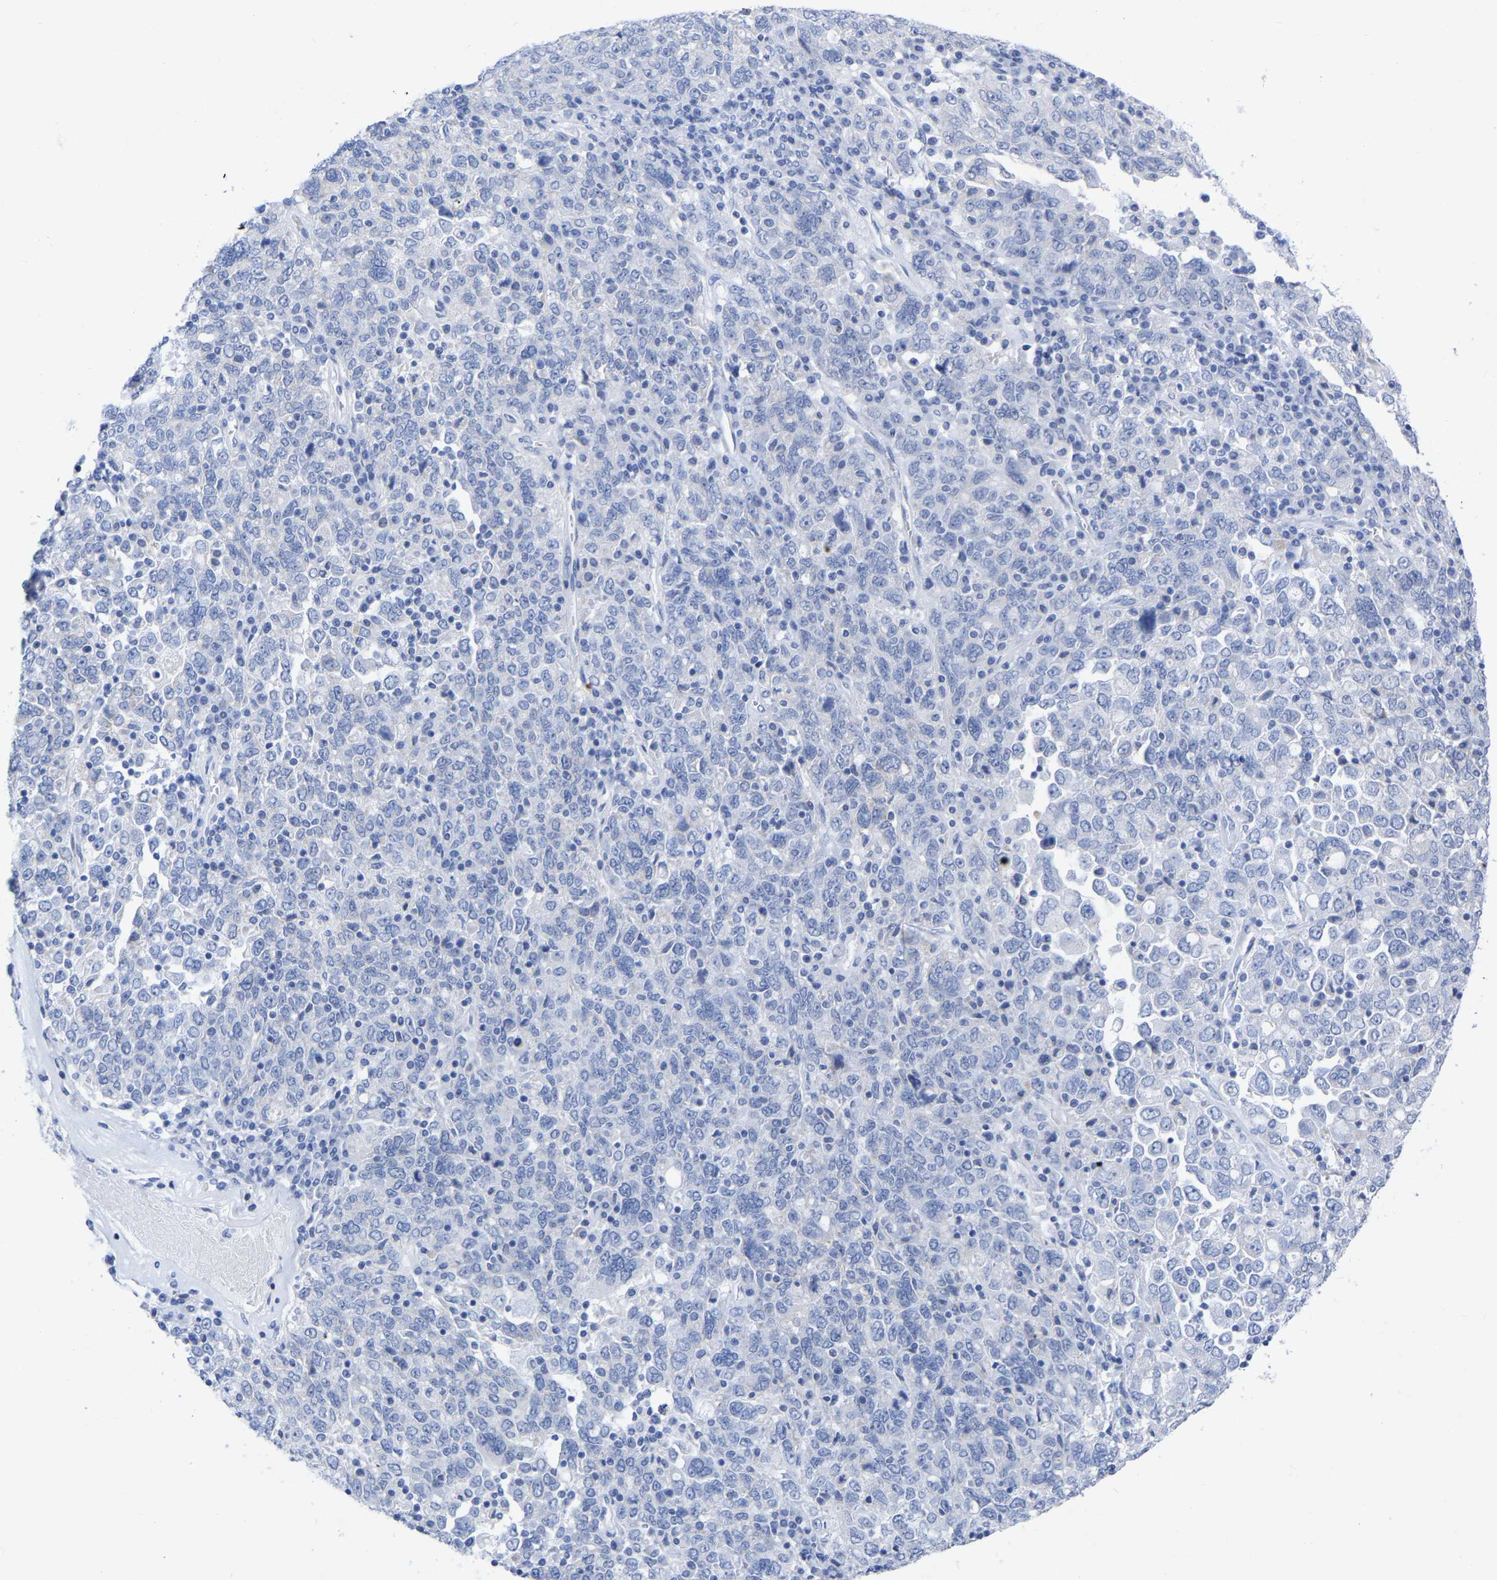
{"staining": {"intensity": "negative", "quantity": "none", "location": "none"}, "tissue": "ovarian cancer", "cell_type": "Tumor cells", "image_type": "cancer", "snomed": [{"axis": "morphology", "description": "Carcinoma, endometroid"}, {"axis": "topography", "description": "Ovary"}], "caption": "Immunohistochemistry (IHC) of human ovarian cancer (endometroid carcinoma) exhibits no staining in tumor cells.", "gene": "ZNF629", "patient": {"sex": "female", "age": 62}}